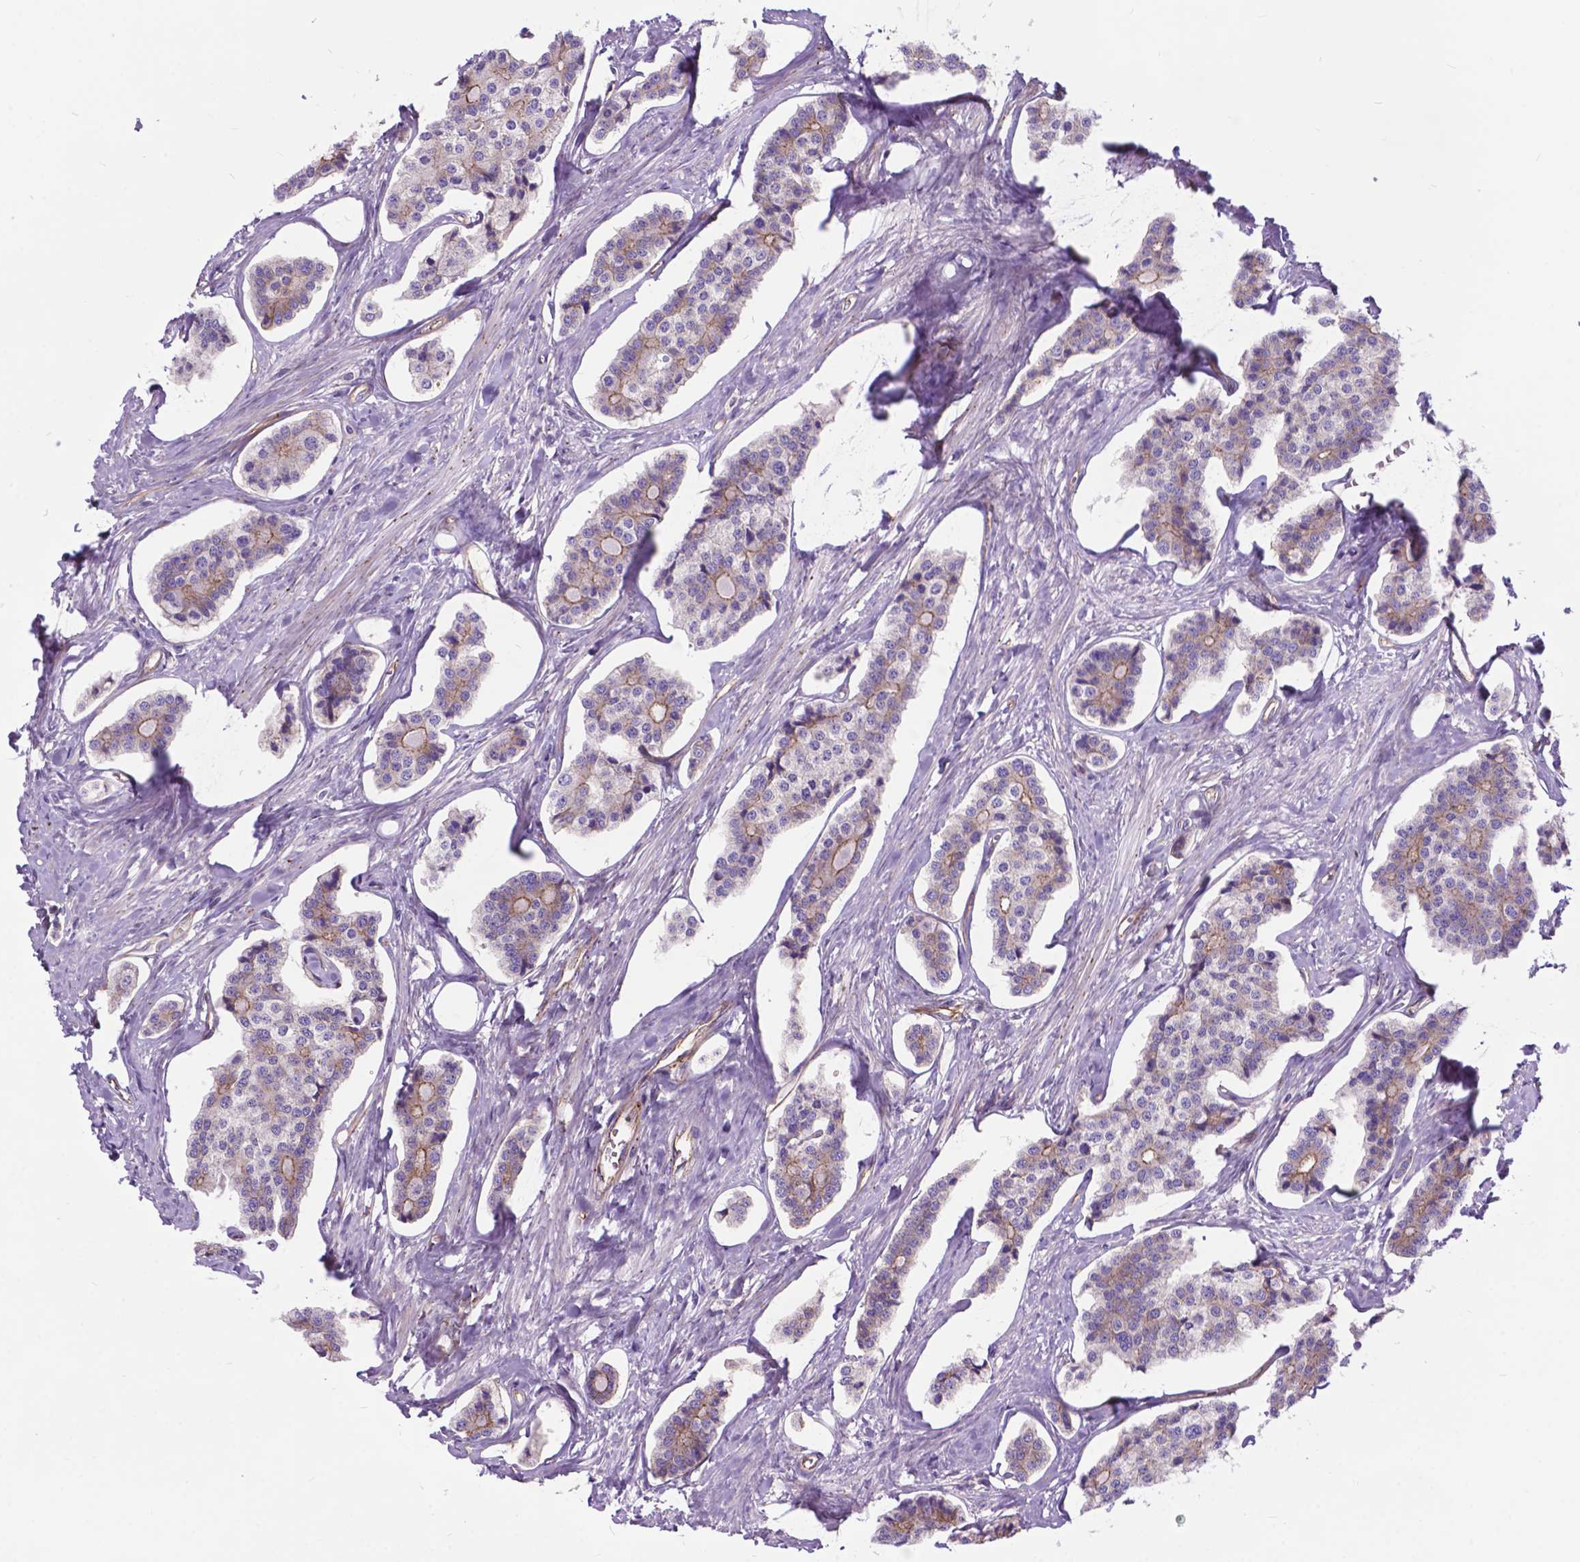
{"staining": {"intensity": "moderate", "quantity": "<25%", "location": "cytoplasmic/membranous"}, "tissue": "carcinoid", "cell_type": "Tumor cells", "image_type": "cancer", "snomed": [{"axis": "morphology", "description": "Carcinoid, malignant, NOS"}, {"axis": "topography", "description": "Small intestine"}], "caption": "The immunohistochemical stain labels moderate cytoplasmic/membranous expression in tumor cells of carcinoid tissue.", "gene": "FLT4", "patient": {"sex": "female", "age": 65}}